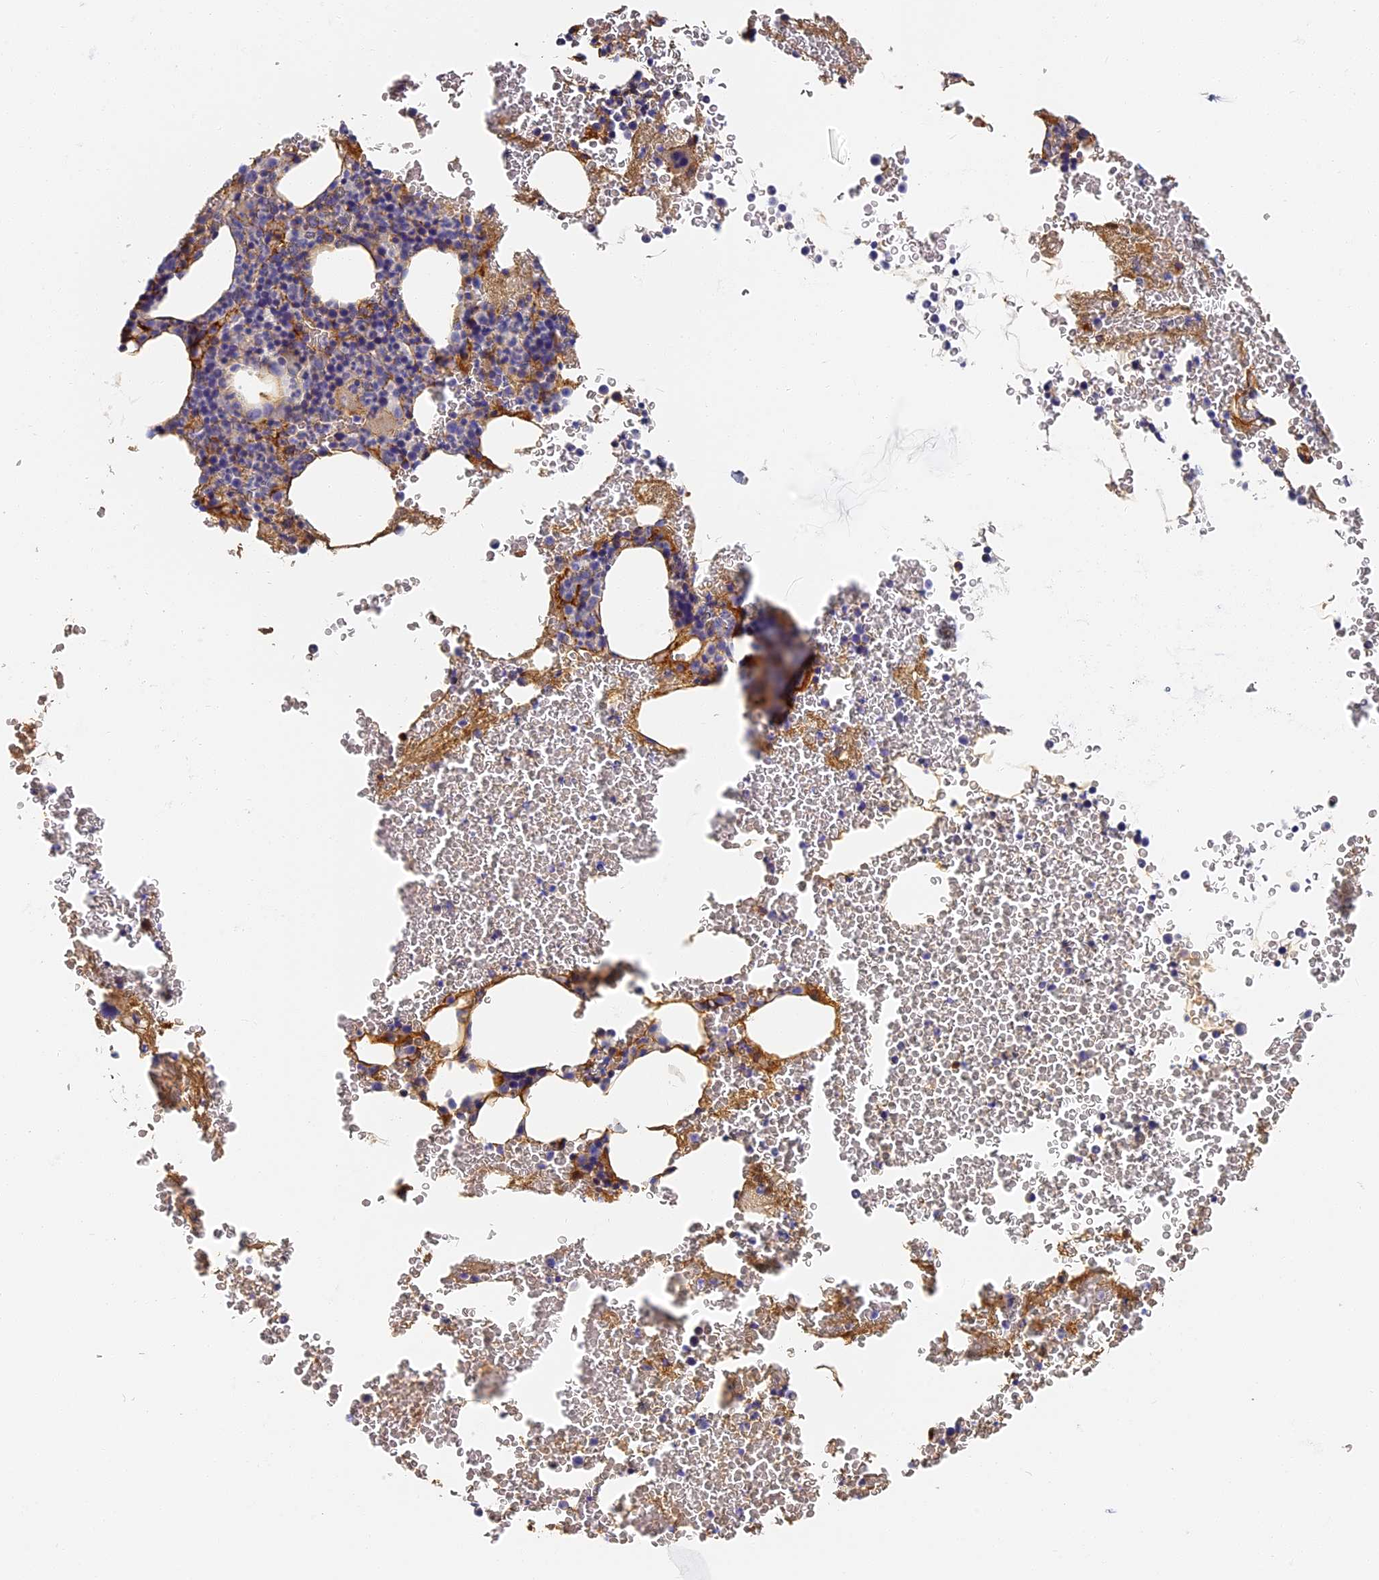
{"staining": {"intensity": "negative", "quantity": "none", "location": "none"}, "tissue": "bone marrow", "cell_type": "Hematopoietic cells", "image_type": "normal", "snomed": [{"axis": "morphology", "description": "Normal tissue, NOS"}, {"axis": "morphology", "description": "Inflammation, NOS"}, {"axis": "topography", "description": "Bone marrow"}], "caption": "This is an immunohistochemistry image of normal human bone marrow. There is no staining in hematopoietic cells.", "gene": "ITIH1", "patient": {"sex": "female", "age": 78}}